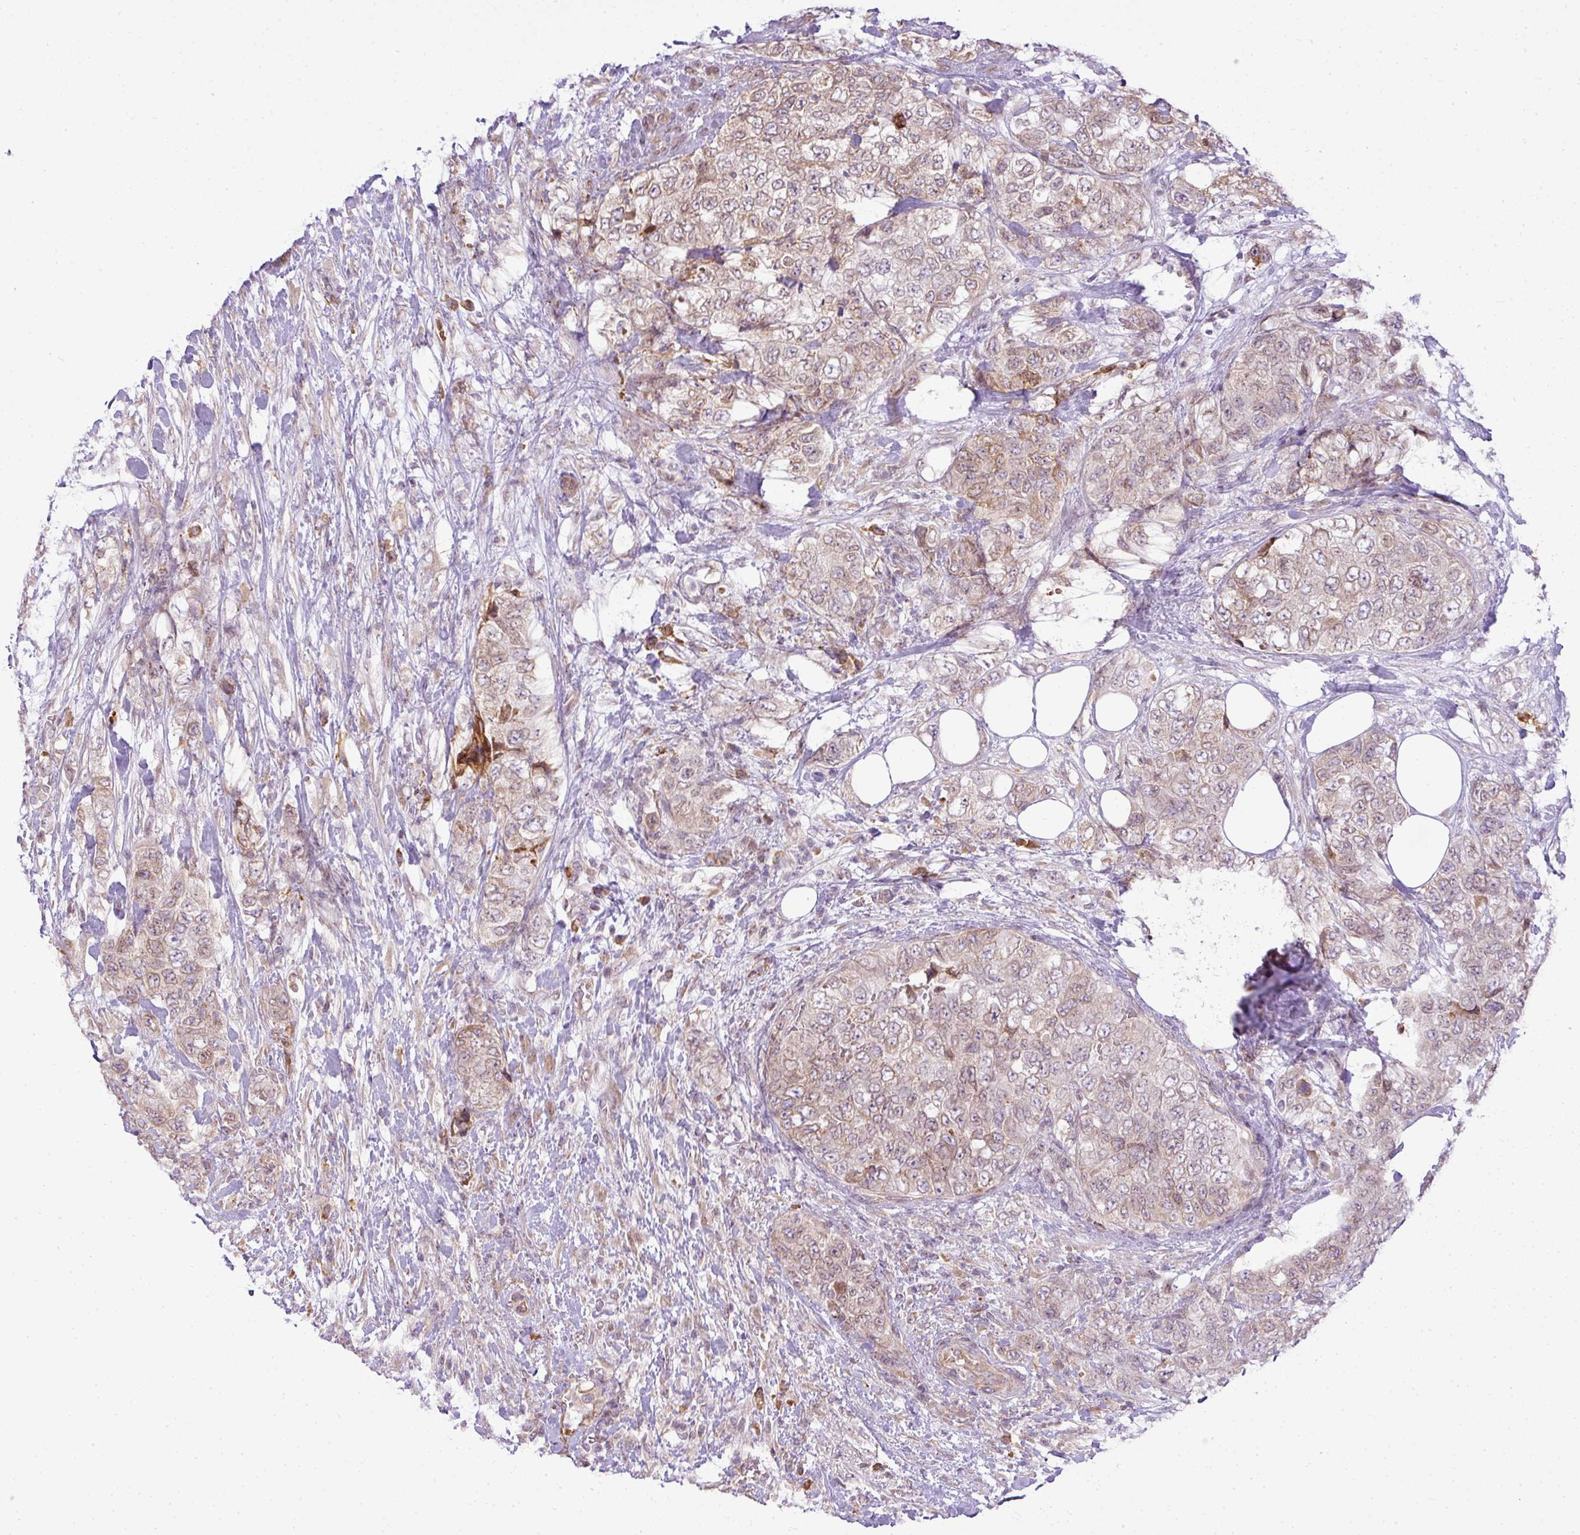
{"staining": {"intensity": "moderate", "quantity": ">75%", "location": "nuclear"}, "tissue": "urothelial cancer", "cell_type": "Tumor cells", "image_type": "cancer", "snomed": [{"axis": "morphology", "description": "Urothelial carcinoma, High grade"}, {"axis": "topography", "description": "Urinary bladder"}], "caption": "A brown stain shows moderate nuclear expression of a protein in urothelial cancer tumor cells.", "gene": "COX18", "patient": {"sex": "female", "age": 78}}